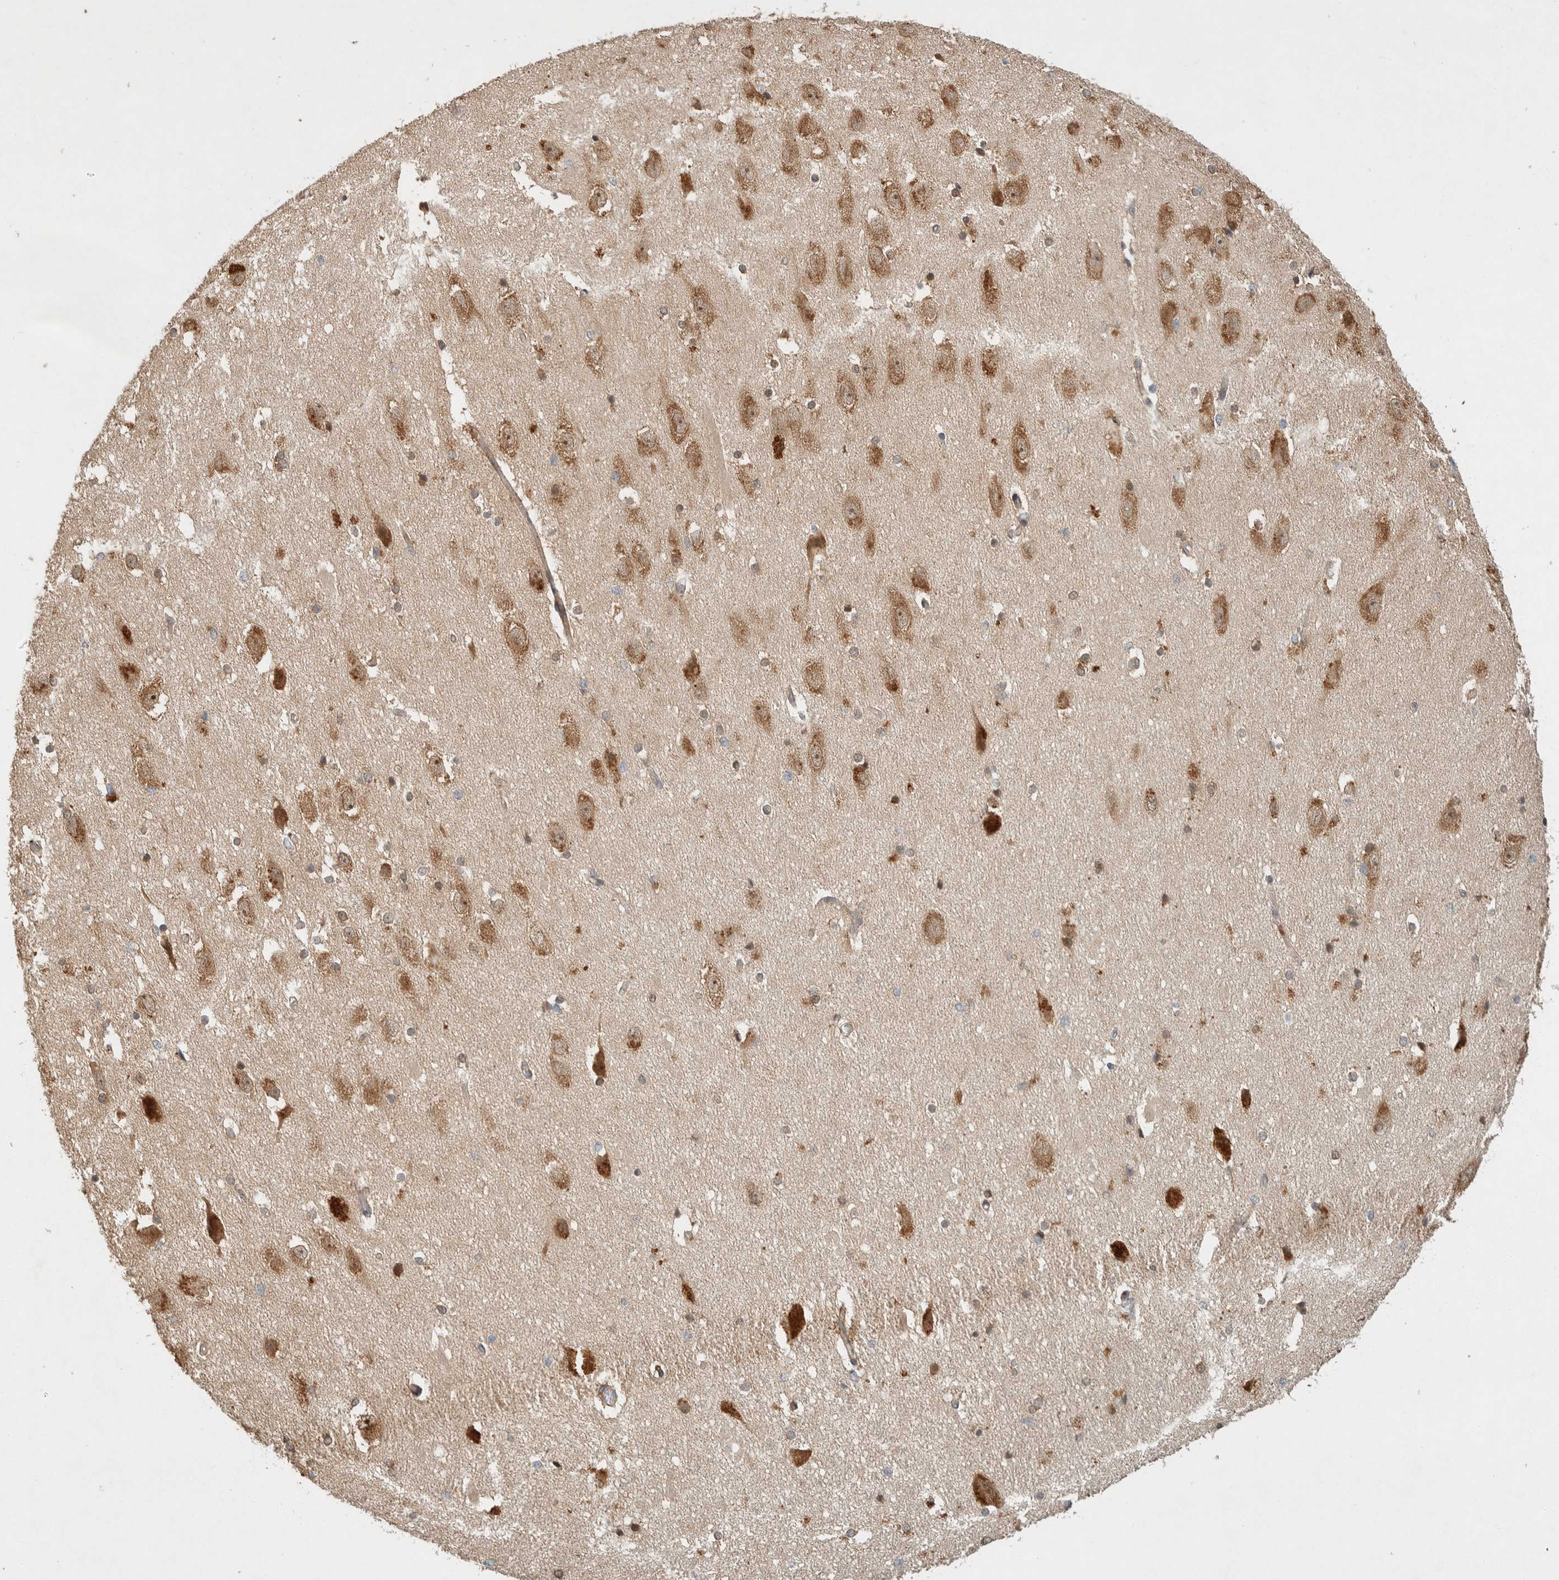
{"staining": {"intensity": "moderate", "quantity": "25%-75%", "location": "cytoplasmic/membranous"}, "tissue": "hippocampus", "cell_type": "Glial cells", "image_type": "normal", "snomed": [{"axis": "morphology", "description": "Normal tissue, NOS"}, {"axis": "topography", "description": "Hippocampus"}], "caption": "Immunohistochemical staining of benign human hippocampus reveals 25%-75% levels of moderate cytoplasmic/membranous protein staining in about 25%-75% of glial cells.", "gene": "PXK", "patient": {"sex": "female", "age": 19}}